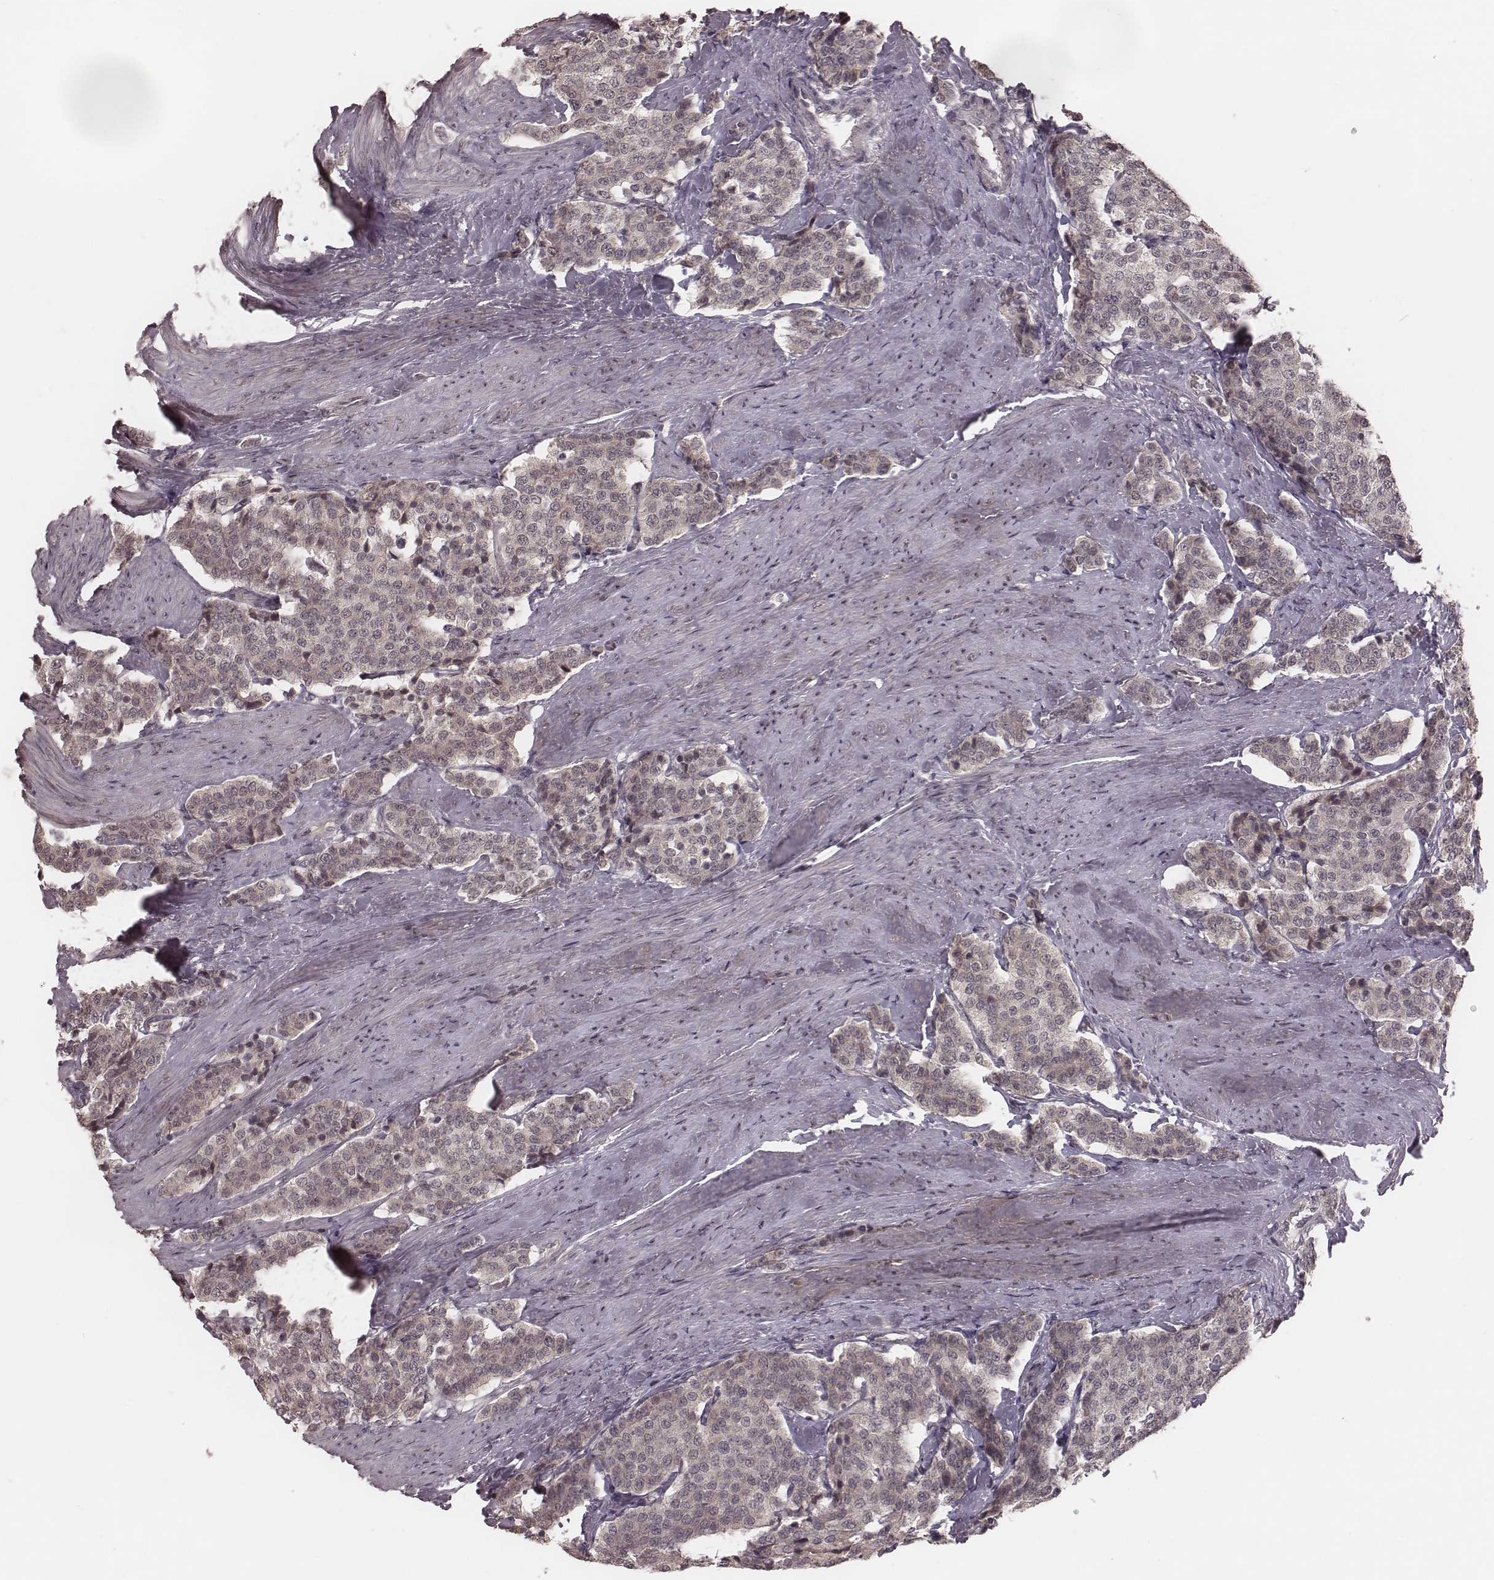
{"staining": {"intensity": "negative", "quantity": "none", "location": "none"}, "tissue": "carcinoid", "cell_type": "Tumor cells", "image_type": "cancer", "snomed": [{"axis": "morphology", "description": "Carcinoid, malignant, NOS"}, {"axis": "topography", "description": "Small intestine"}], "caption": "The immunohistochemistry (IHC) micrograph has no significant positivity in tumor cells of carcinoid tissue.", "gene": "IL5", "patient": {"sex": "female", "age": 58}}